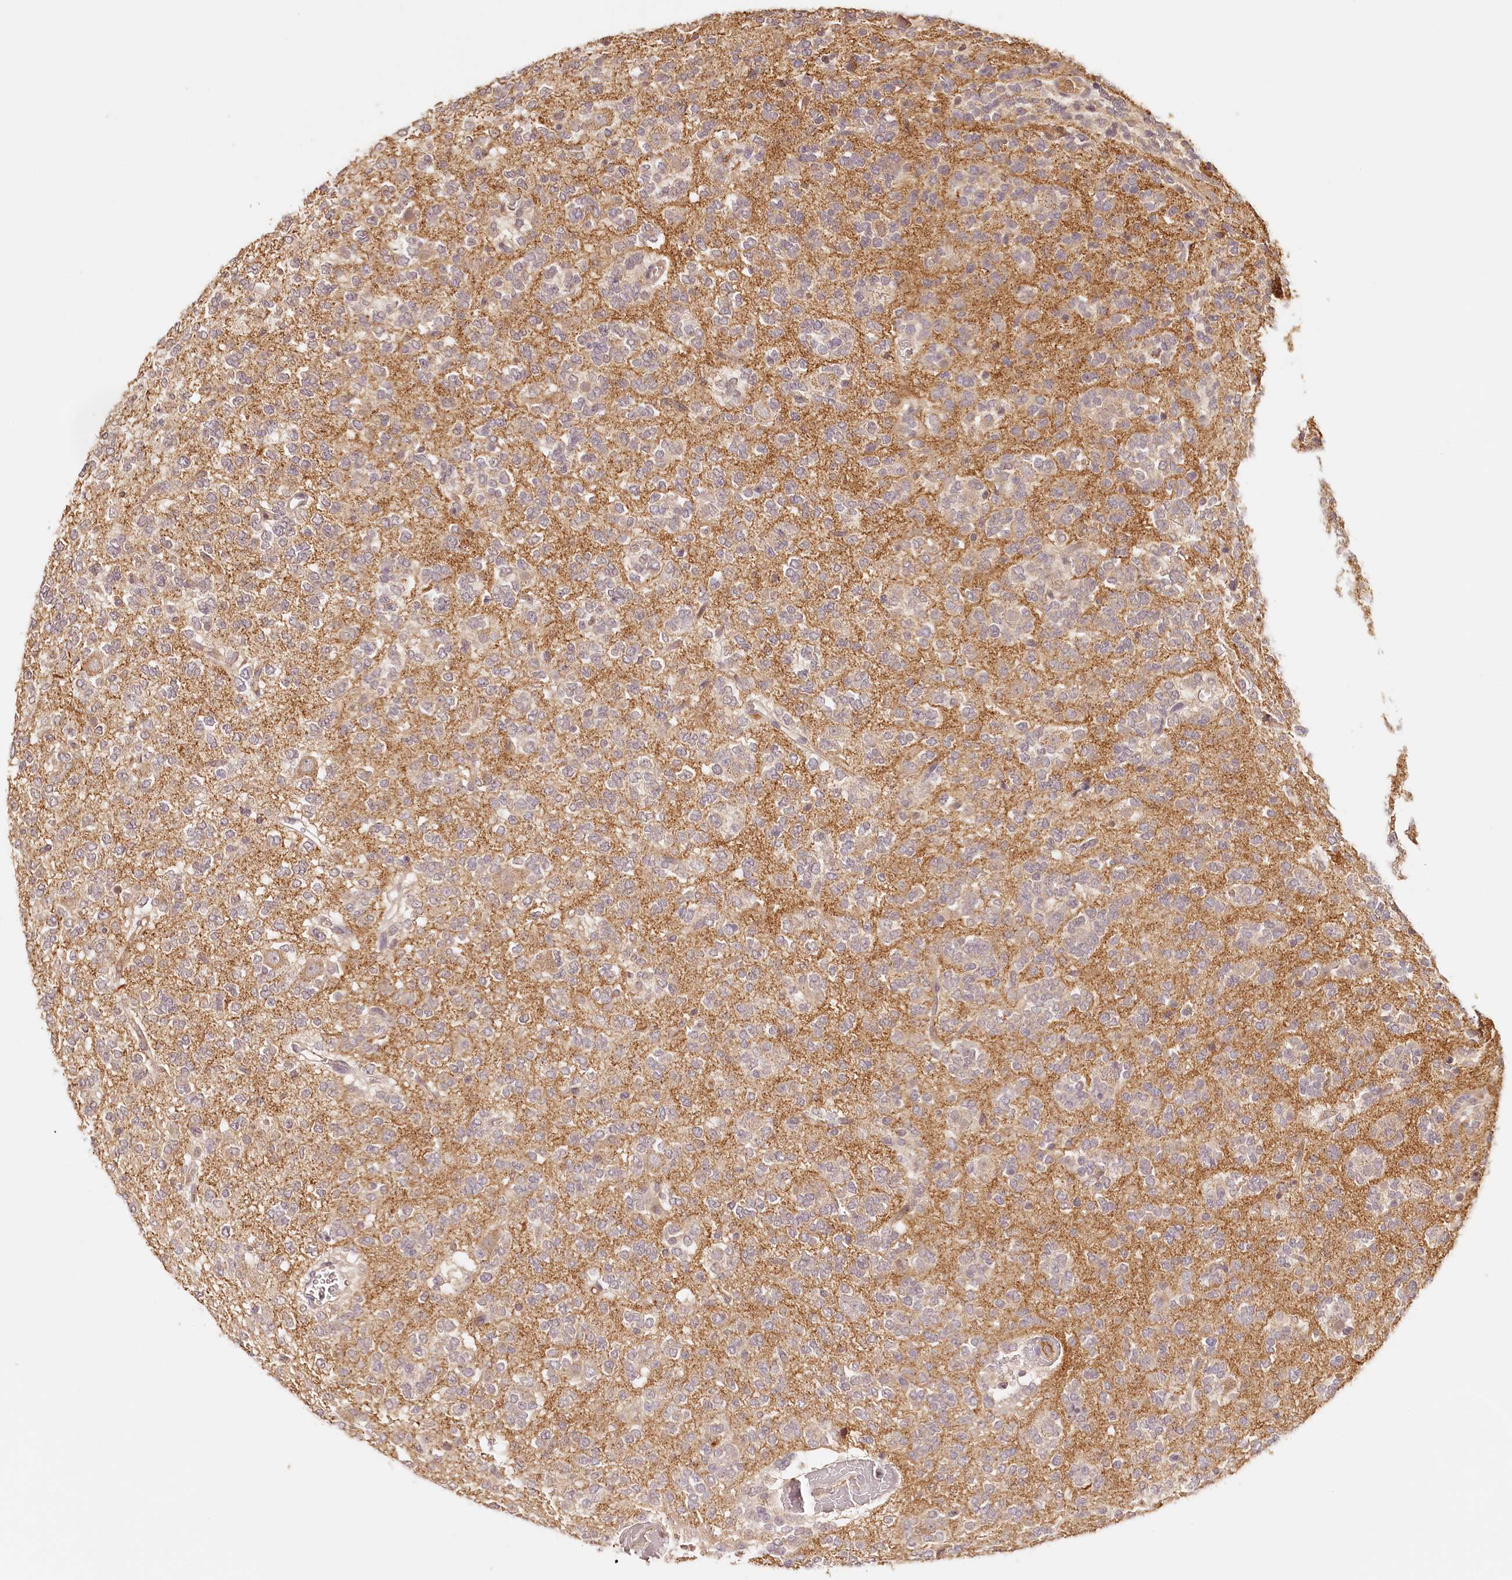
{"staining": {"intensity": "negative", "quantity": "none", "location": "none"}, "tissue": "glioma", "cell_type": "Tumor cells", "image_type": "cancer", "snomed": [{"axis": "morphology", "description": "Glioma, malignant, Low grade"}, {"axis": "topography", "description": "Brain"}], "caption": "Micrograph shows no protein expression in tumor cells of glioma tissue.", "gene": "SYNGR1", "patient": {"sex": "male", "age": 38}}